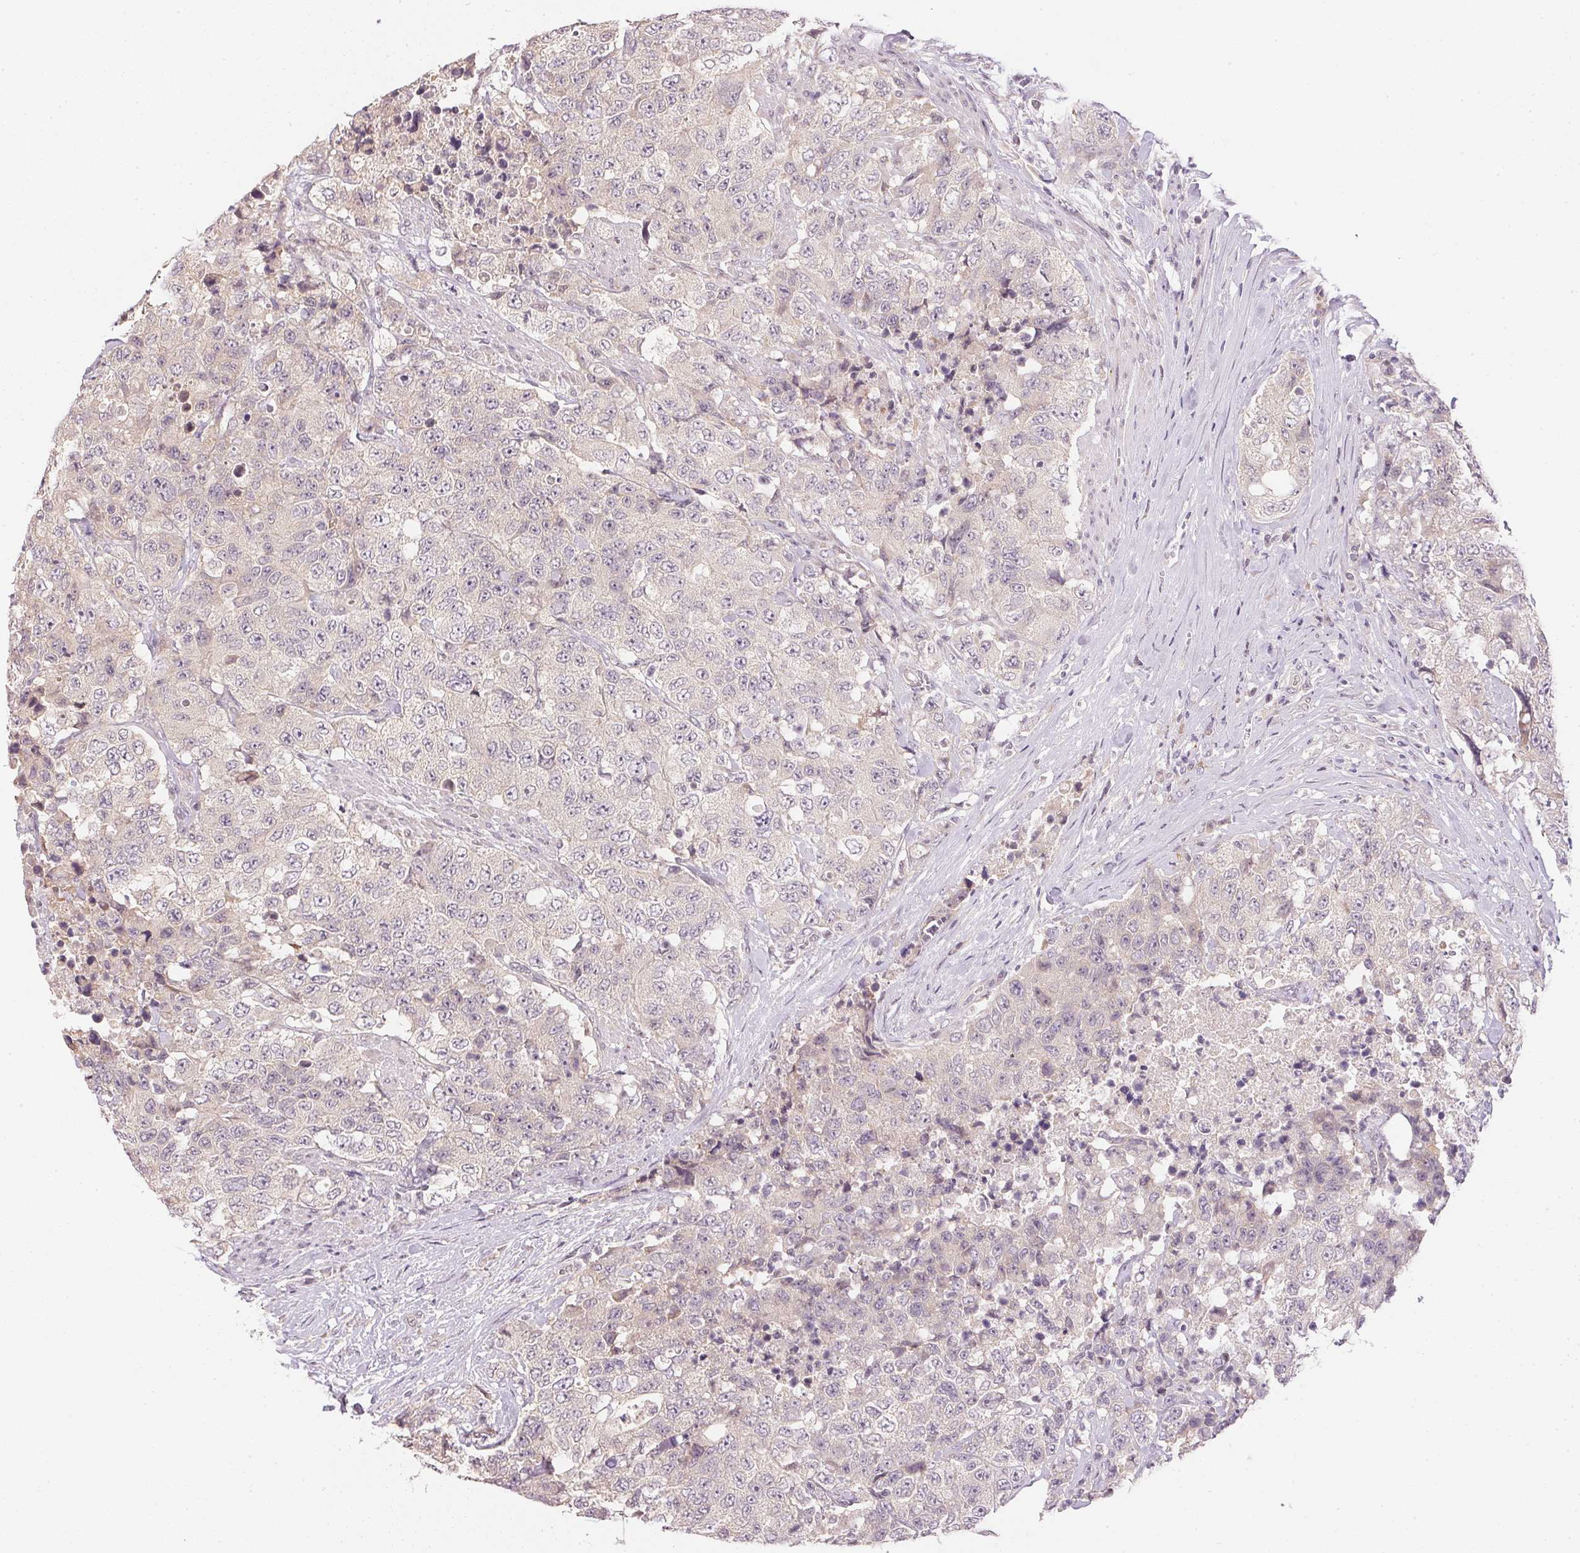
{"staining": {"intensity": "negative", "quantity": "none", "location": "none"}, "tissue": "urothelial cancer", "cell_type": "Tumor cells", "image_type": "cancer", "snomed": [{"axis": "morphology", "description": "Urothelial carcinoma, High grade"}, {"axis": "topography", "description": "Urinary bladder"}], "caption": "IHC micrograph of high-grade urothelial carcinoma stained for a protein (brown), which demonstrates no positivity in tumor cells.", "gene": "TTC23L", "patient": {"sex": "female", "age": 78}}